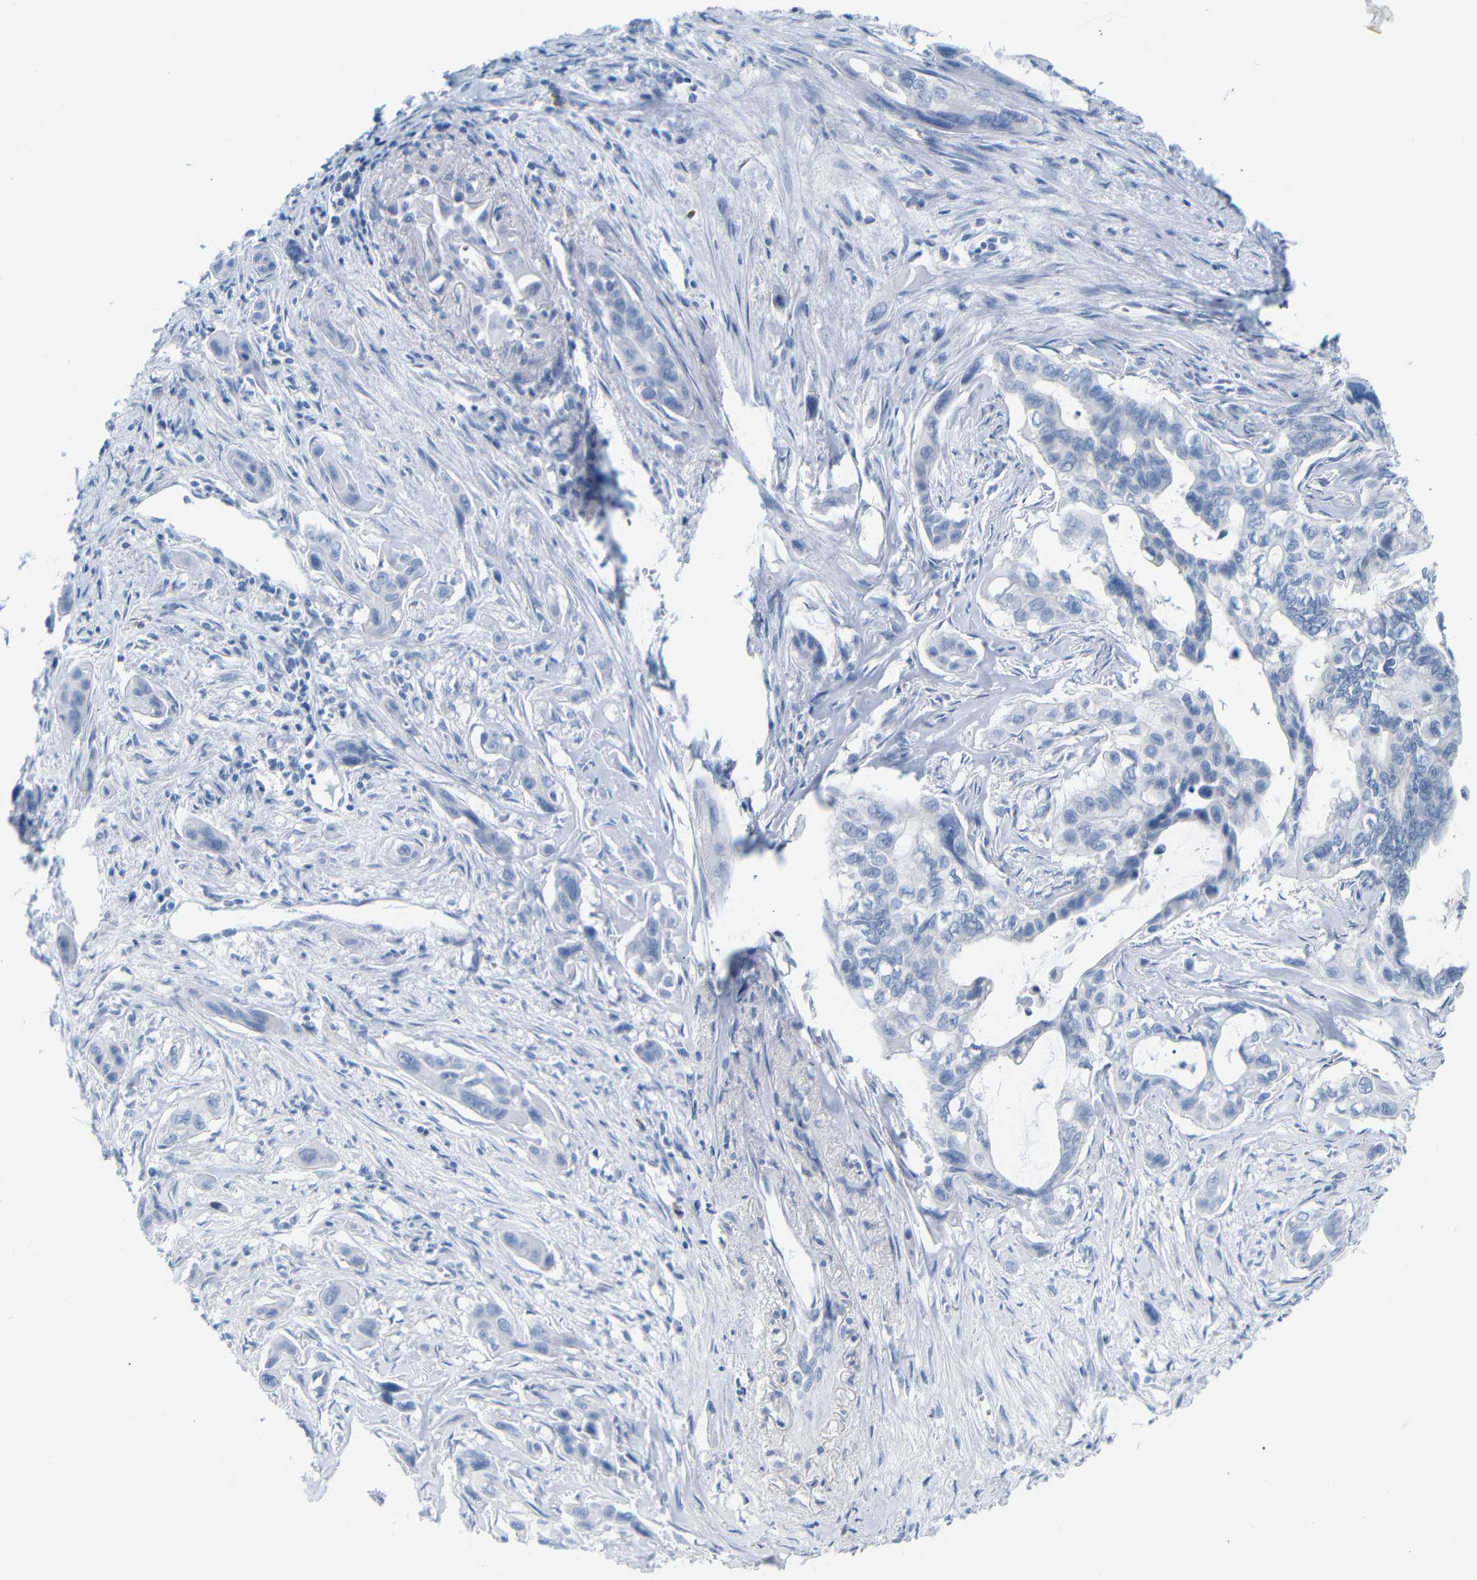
{"staining": {"intensity": "negative", "quantity": "none", "location": "none"}, "tissue": "pancreatic cancer", "cell_type": "Tumor cells", "image_type": "cancer", "snomed": [{"axis": "morphology", "description": "Adenocarcinoma, NOS"}, {"axis": "topography", "description": "Pancreas"}], "caption": "There is no significant staining in tumor cells of pancreatic cancer (adenocarcinoma).", "gene": "FCRL1", "patient": {"sex": "male", "age": 73}}